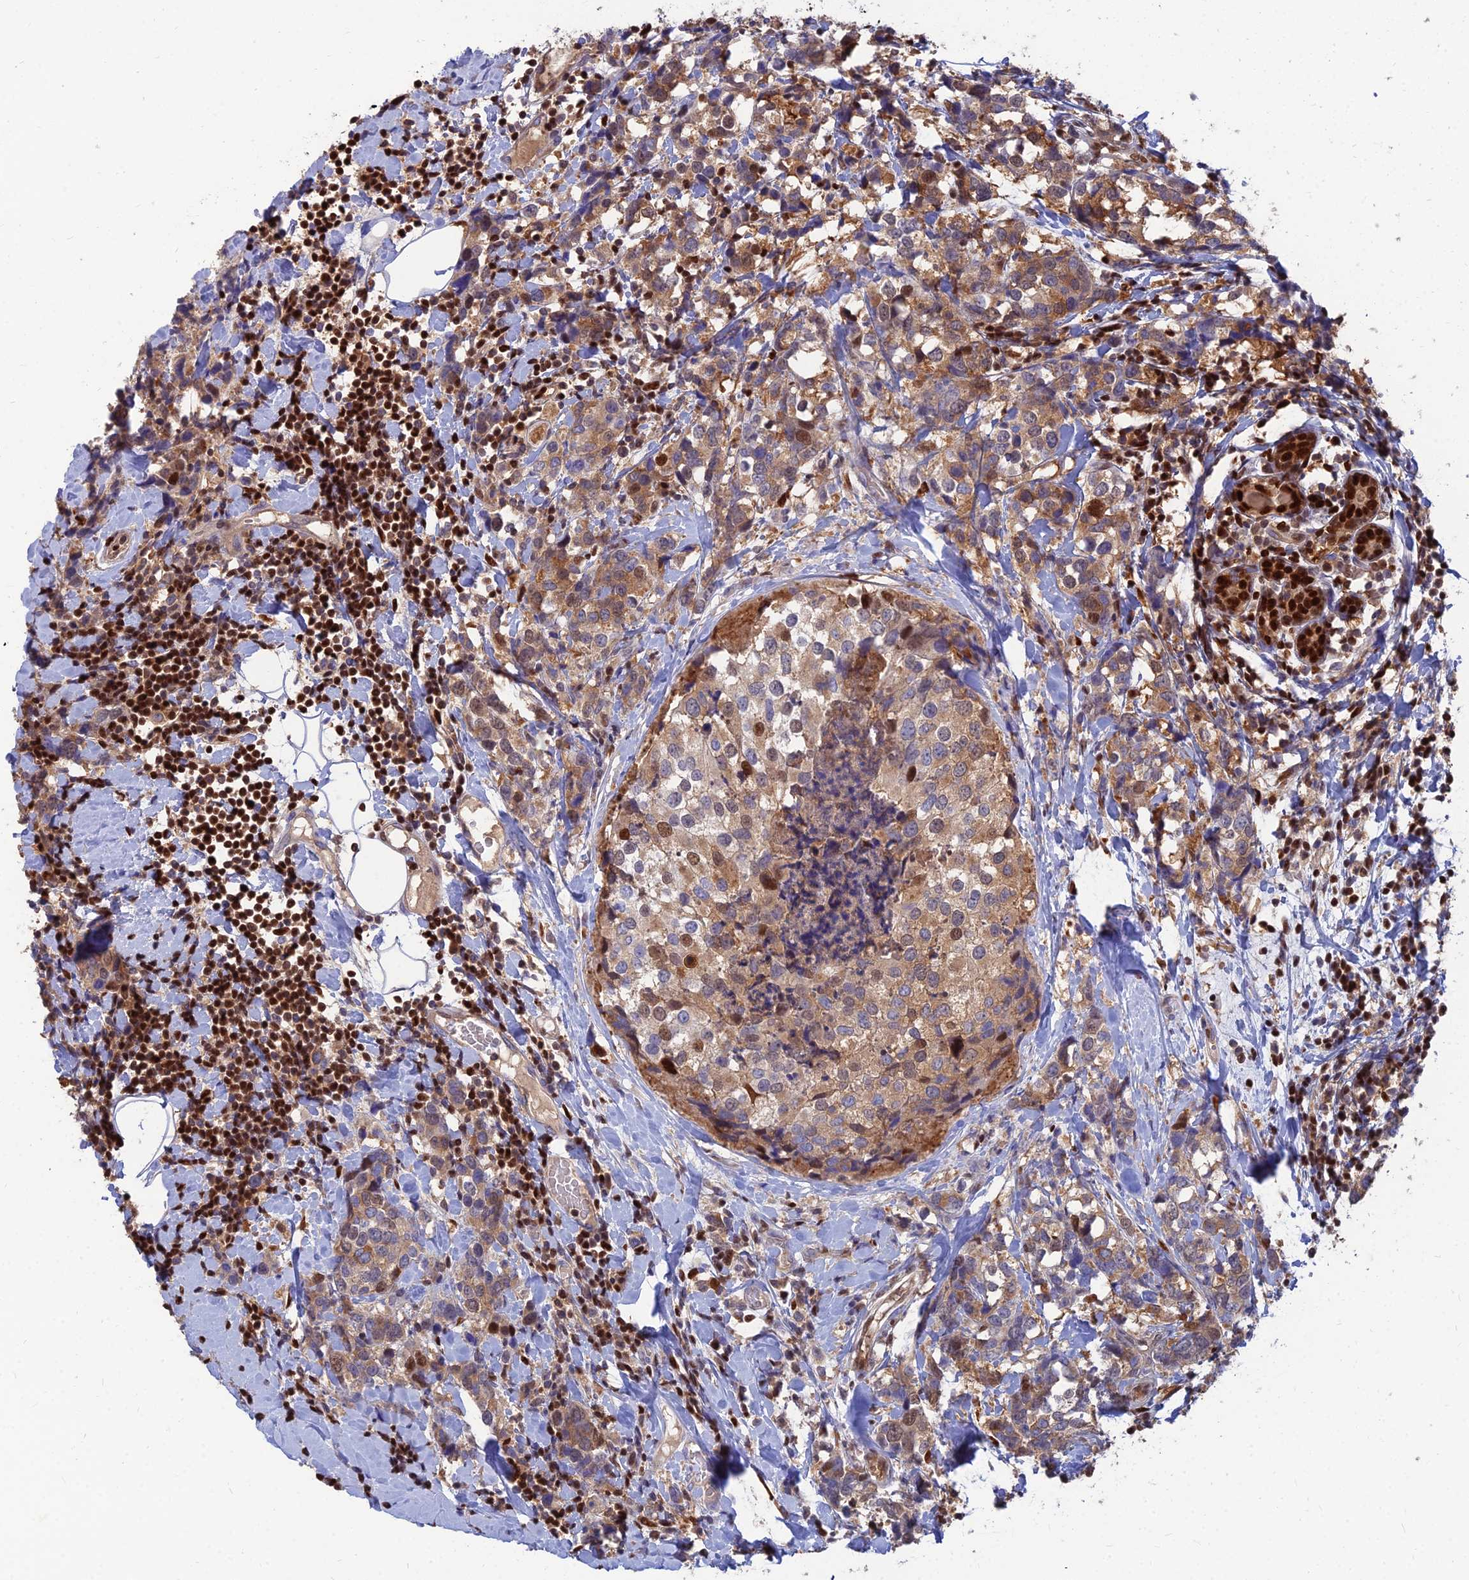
{"staining": {"intensity": "moderate", "quantity": ">75%", "location": "cytoplasmic/membranous"}, "tissue": "breast cancer", "cell_type": "Tumor cells", "image_type": "cancer", "snomed": [{"axis": "morphology", "description": "Lobular carcinoma"}, {"axis": "topography", "description": "Breast"}], "caption": "IHC staining of lobular carcinoma (breast), which shows medium levels of moderate cytoplasmic/membranous staining in approximately >75% of tumor cells indicating moderate cytoplasmic/membranous protein staining. The staining was performed using DAB (3,3'-diaminobenzidine) (brown) for protein detection and nuclei were counterstained in hematoxylin (blue).", "gene": "DNPEP", "patient": {"sex": "female", "age": 59}}